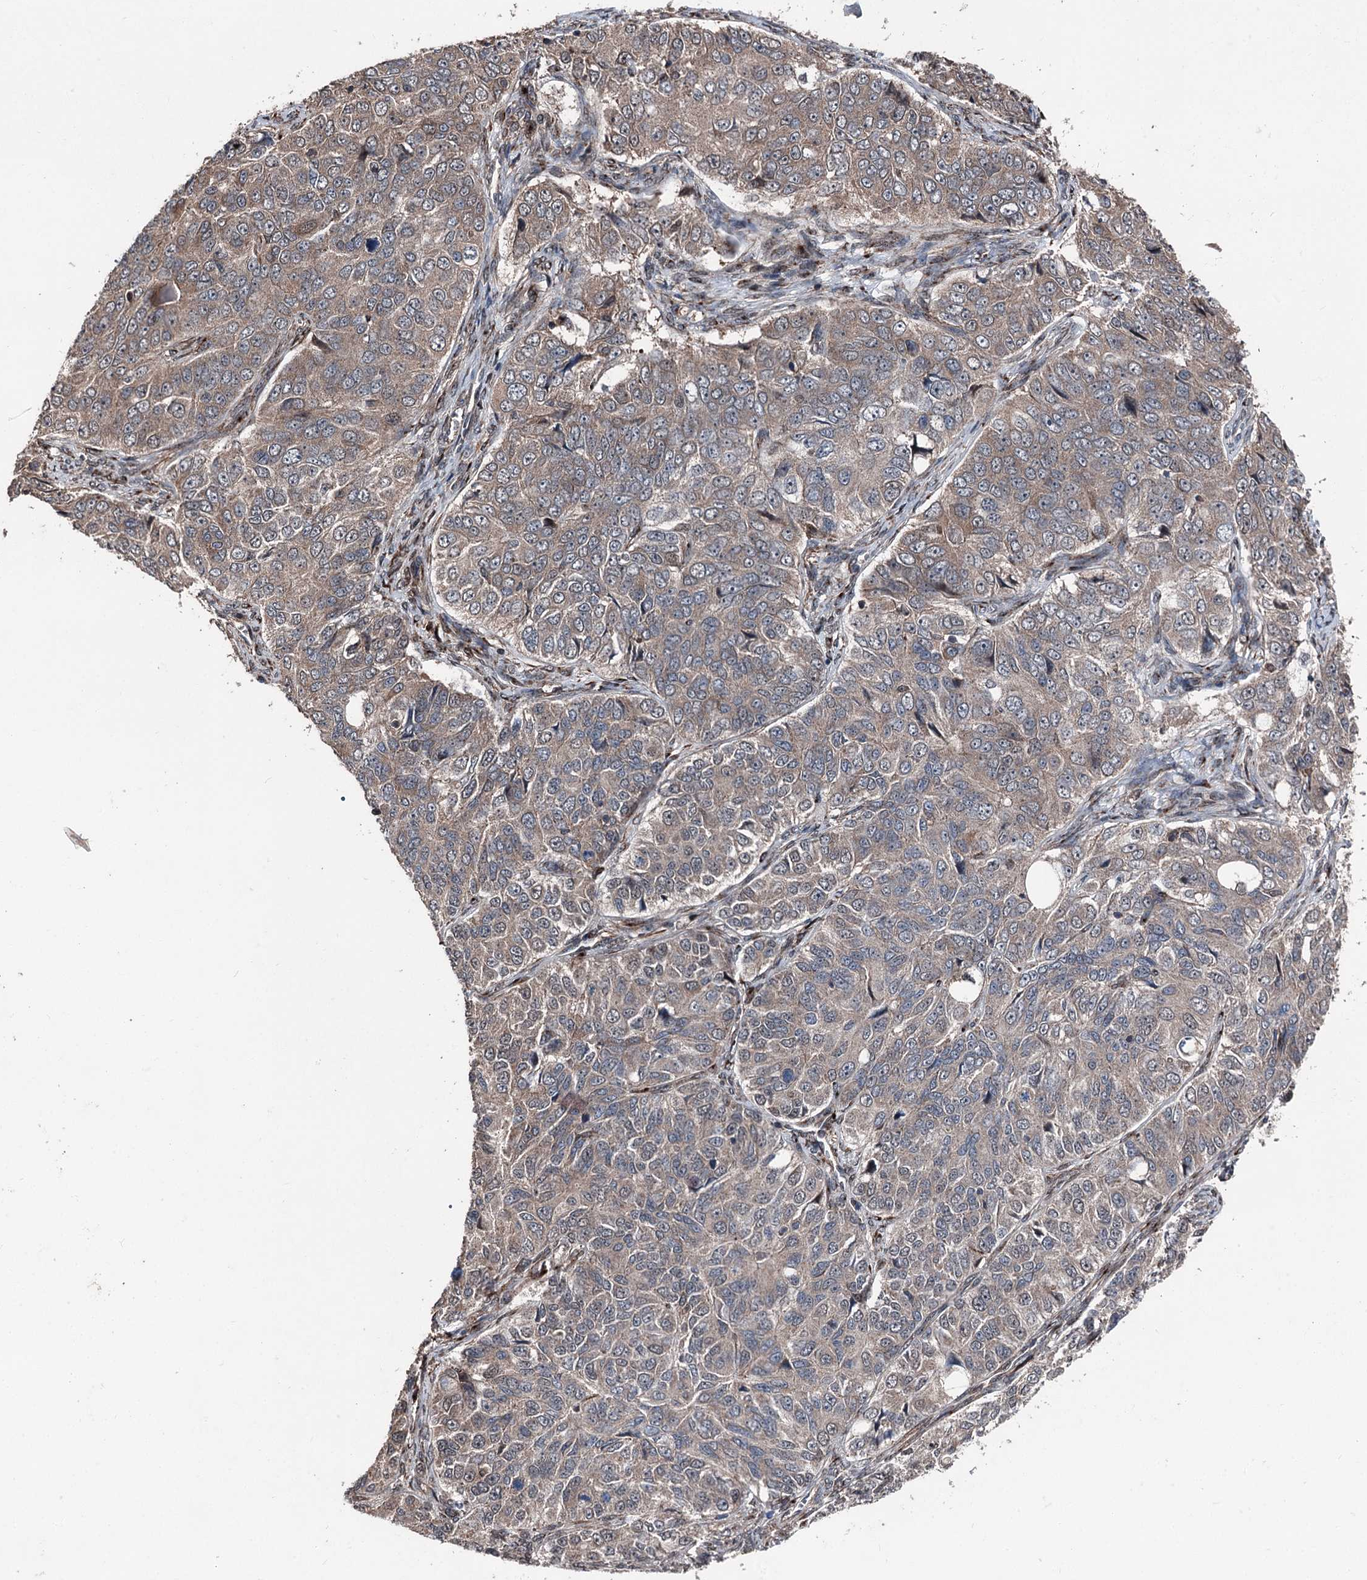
{"staining": {"intensity": "moderate", "quantity": ">75%", "location": "cytoplasmic/membranous"}, "tissue": "ovarian cancer", "cell_type": "Tumor cells", "image_type": "cancer", "snomed": [{"axis": "morphology", "description": "Carcinoma, endometroid"}, {"axis": "topography", "description": "Ovary"}], "caption": "Ovarian cancer stained with immunohistochemistry shows moderate cytoplasmic/membranous expression in about >75% of tumor cells.", "gene": "PSMD13", "patient": {"sex": "female", "age": 51}}